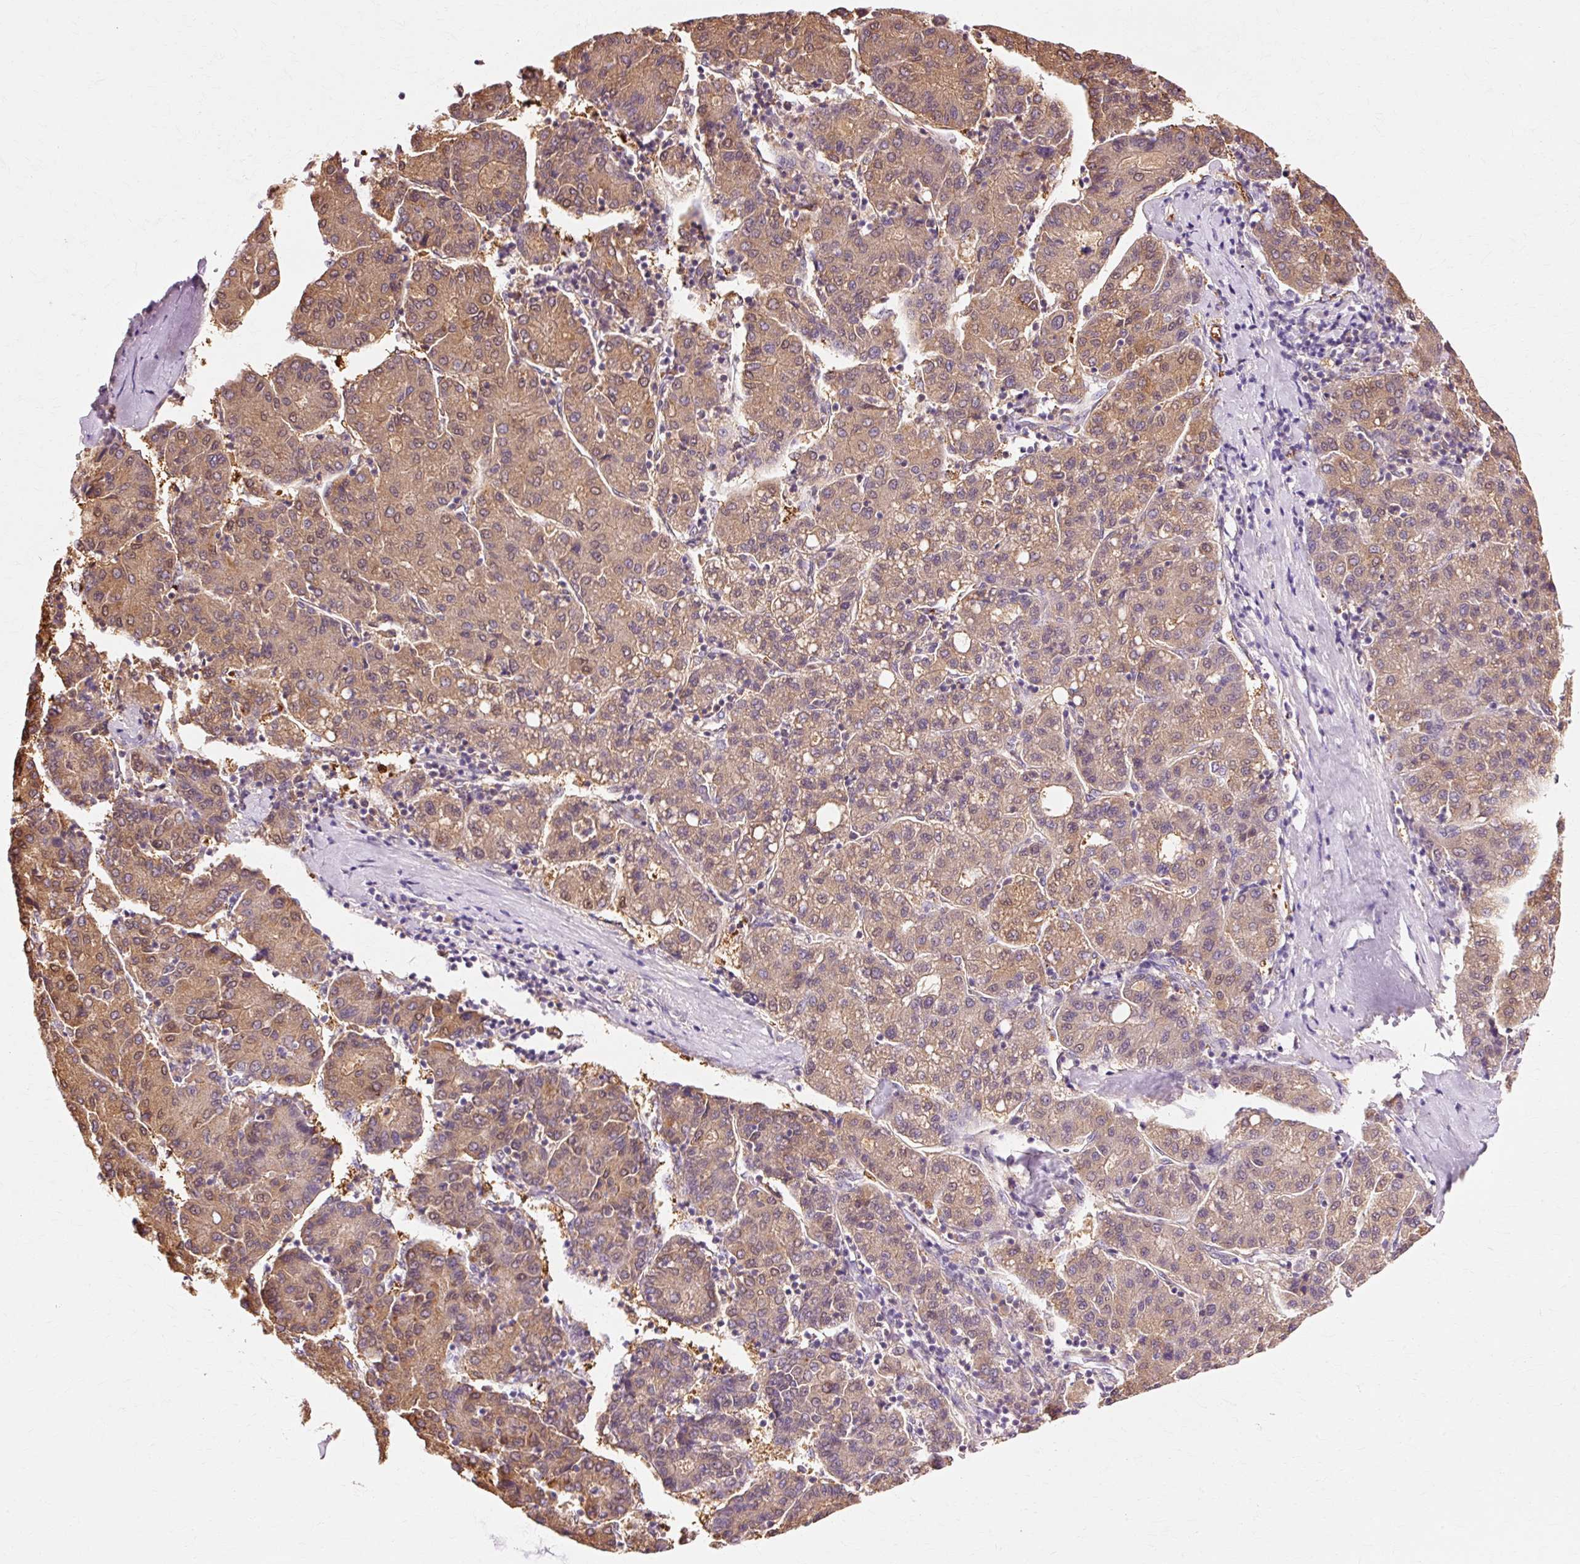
{"staining": {"intensity": "moderate", "quantity": ">75%", "location": "cytoplasmic/membranous,nuclear"}, "tissue": "liver cancer", "cell_type": "Tumor cells", "image_type": "cancer", "snomed": [{"axis": "morphology", "description": "Carcinoma, Hepatocellular, NOS"}, {"axis": "topography", "description": "Liver"}], "caption": "Hepatocellular carcinoma (liver) stained for a protein displays moderate cytoplasmic/membranous and nuclear positivity in tumor cells.", "gene": "VN1R2", "patient": {"sex": "male", "age": 65}}